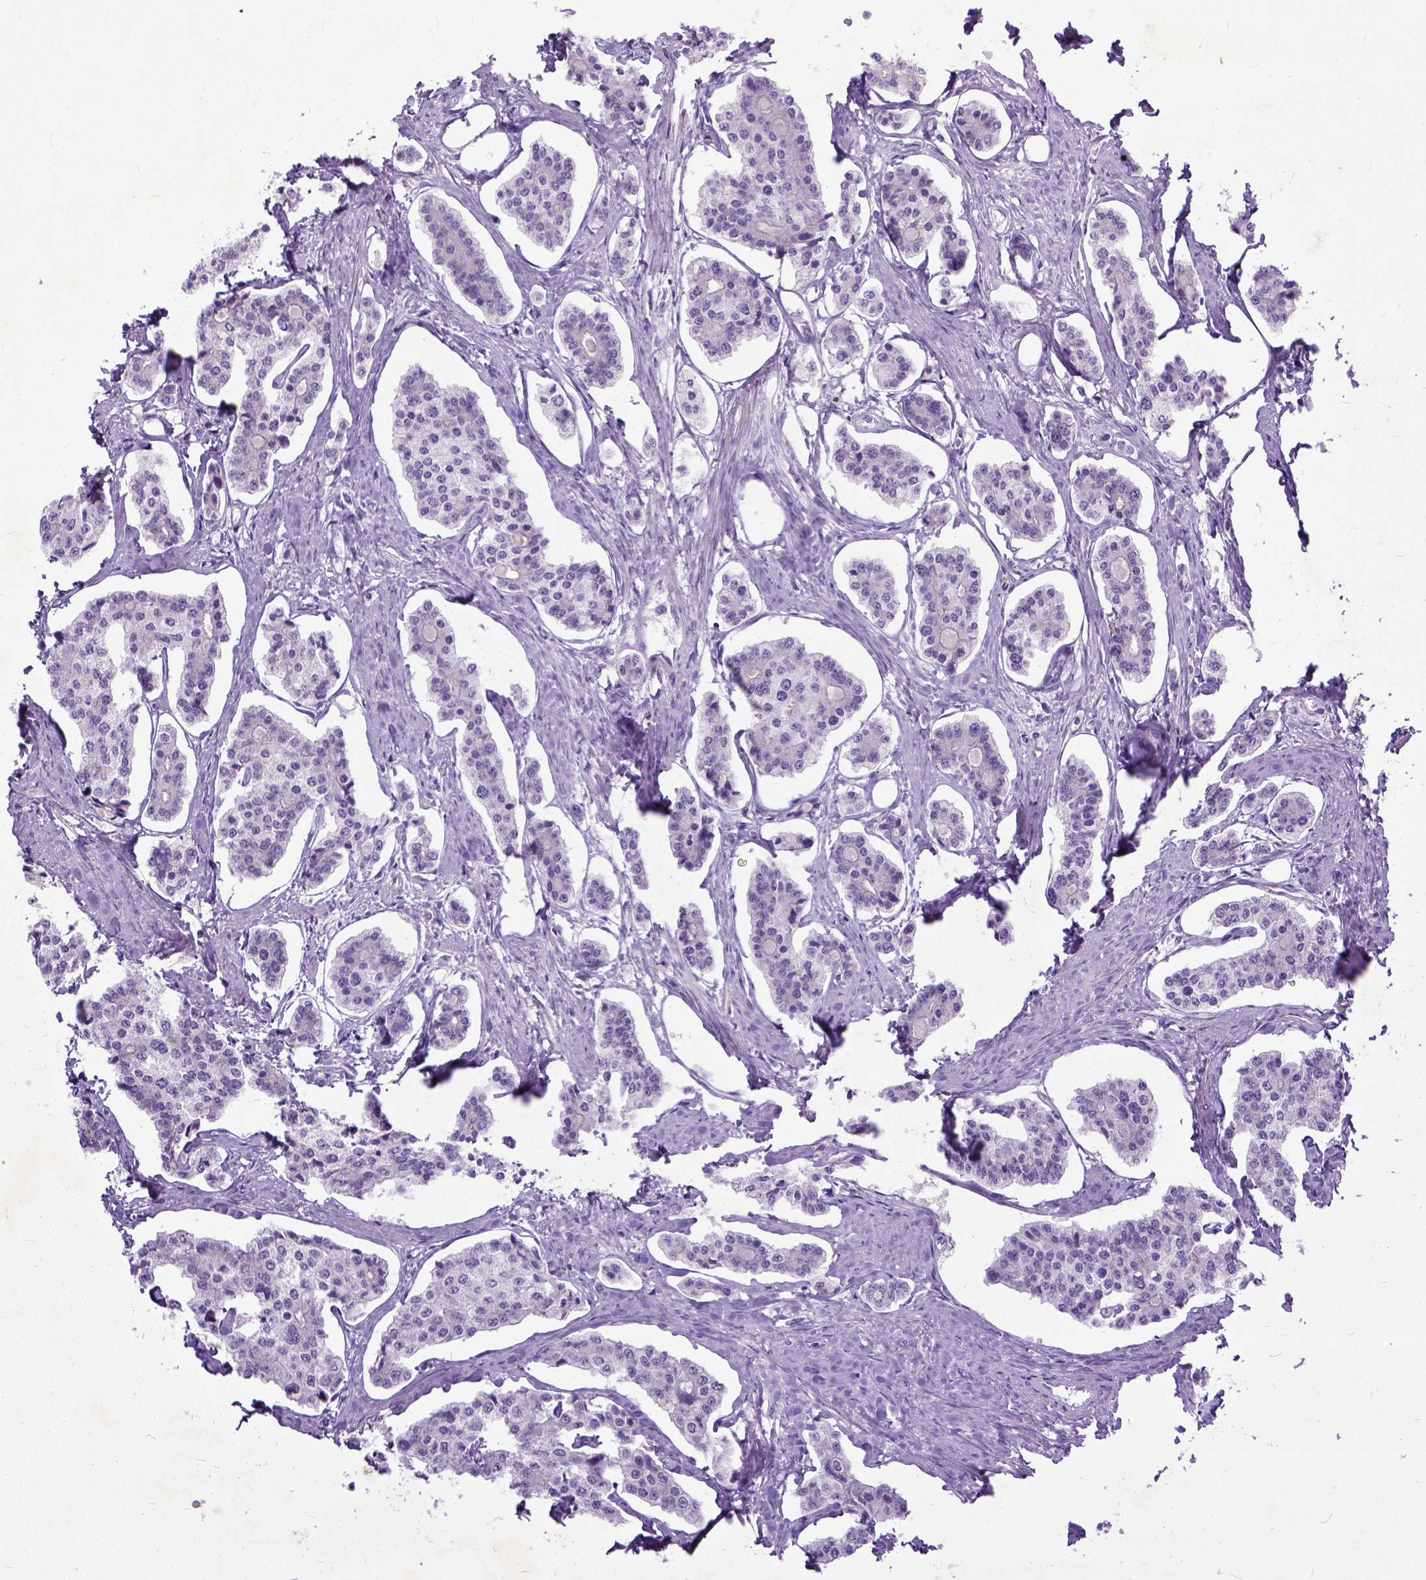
{"staining": {"intensity": "negative", "quantity": "none", "location": "none"}, "tissue": "carcinoid", "cell_type": "Tumor cells", "image_type": "cancer", "snomed": [{"axis": "morphology", "description": "Carcinoid, malignant, NOS"}, {"axis": "topography", "description": "Small intestine"}], "caption": "Human malignant carcinoid stained for a protein using IHC displays no expression in tumor cells.", "gene": "ADGRF1", "patient": {"sex": "female", "age": 65}}